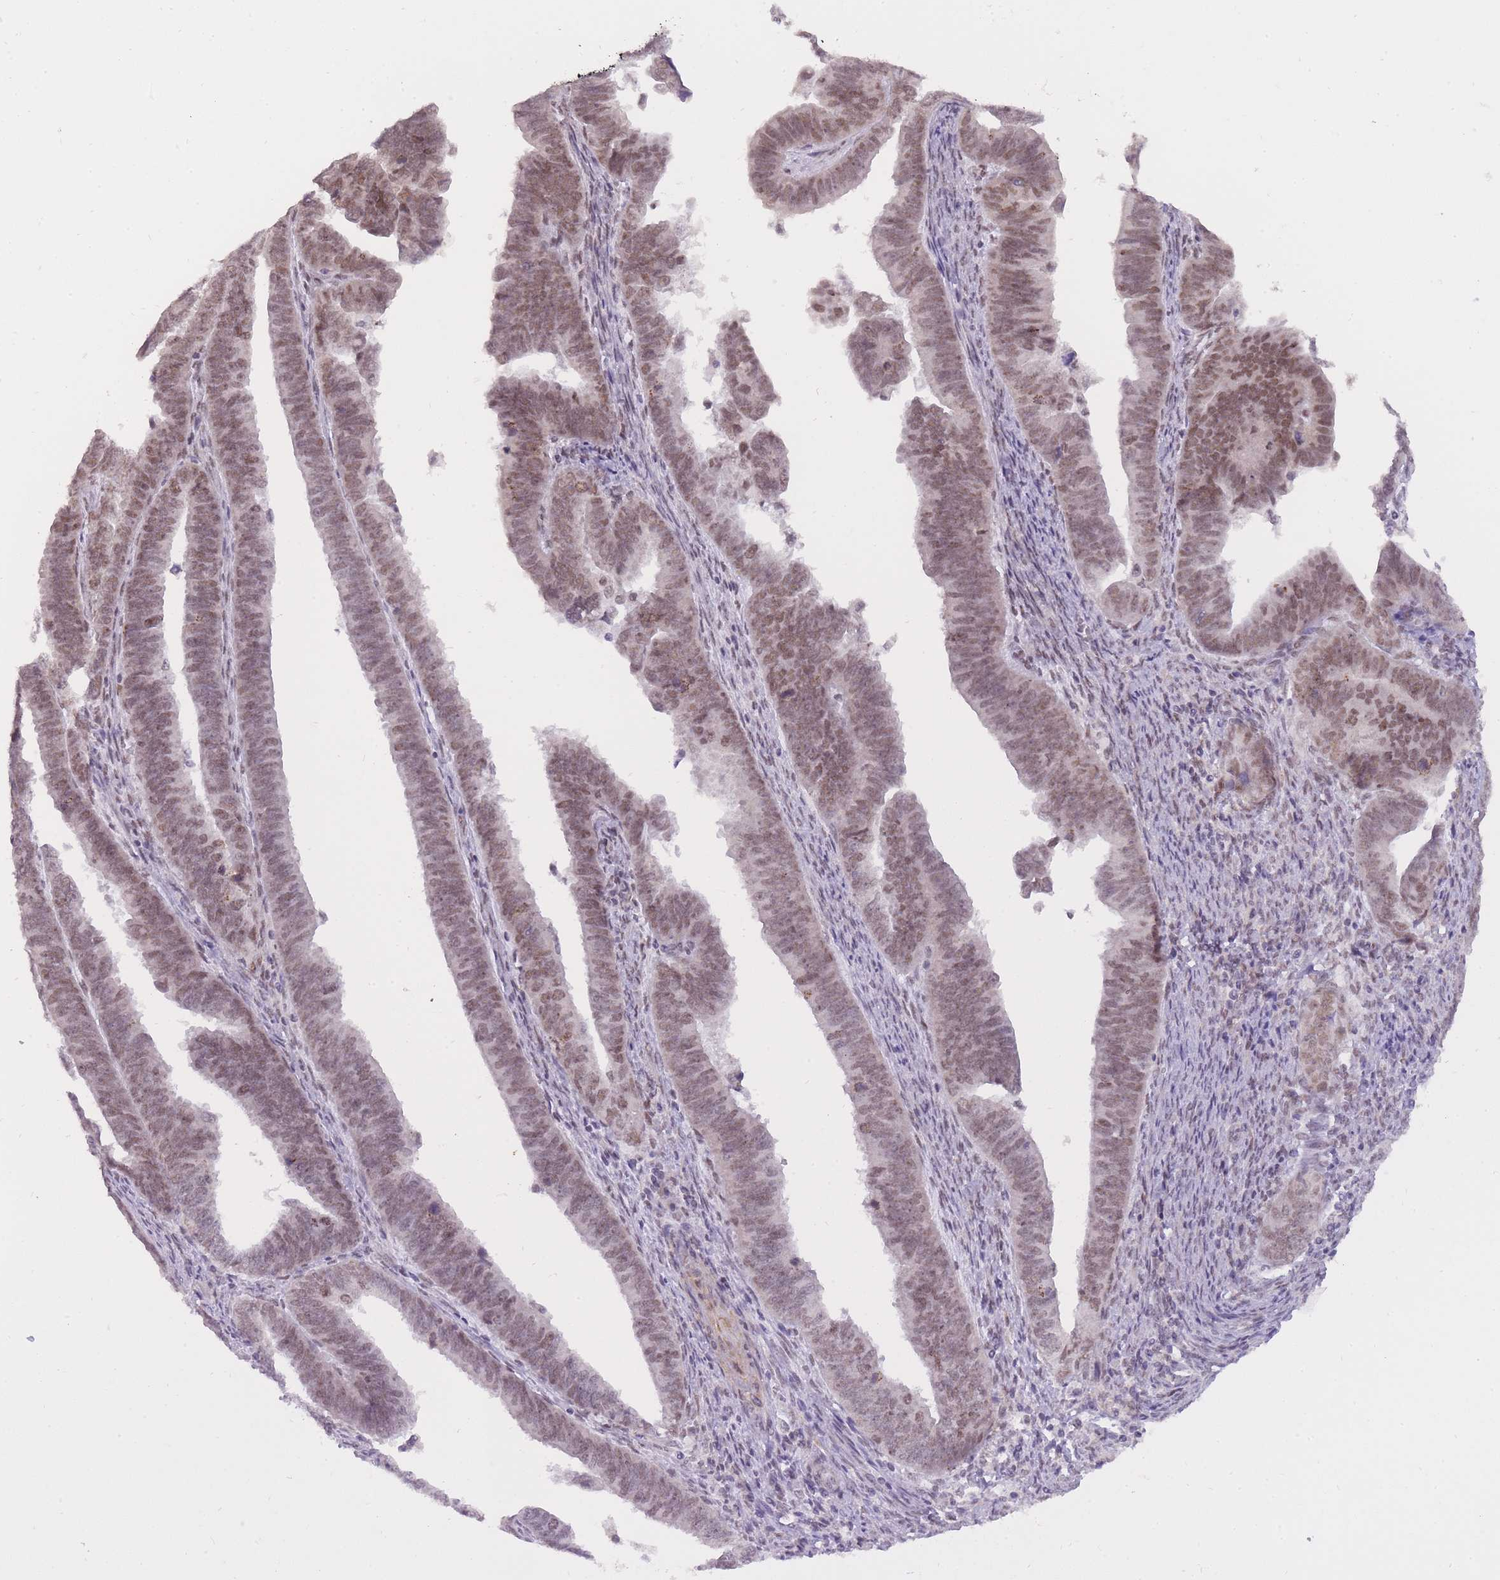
{"staining": {"intensity": "moderate", "quantity": ">75%", "location": "nuclear"}, "tissue": "endometrial cancer", "cell_type": "Tumor cells", "image_type": "cancer", "snomed": [{"axis": "morphology", "description": "Adenocarcinoma, NOS"}, {"axis": "topography", "description": "Endometrium"}], "caption": "Adenocarcinoma (endometrial) stained for a protein shows moderate nuclear positivity in tumor cells.", "gene": "TIGD1", "patient": {"sex": "female", "age": 75}}